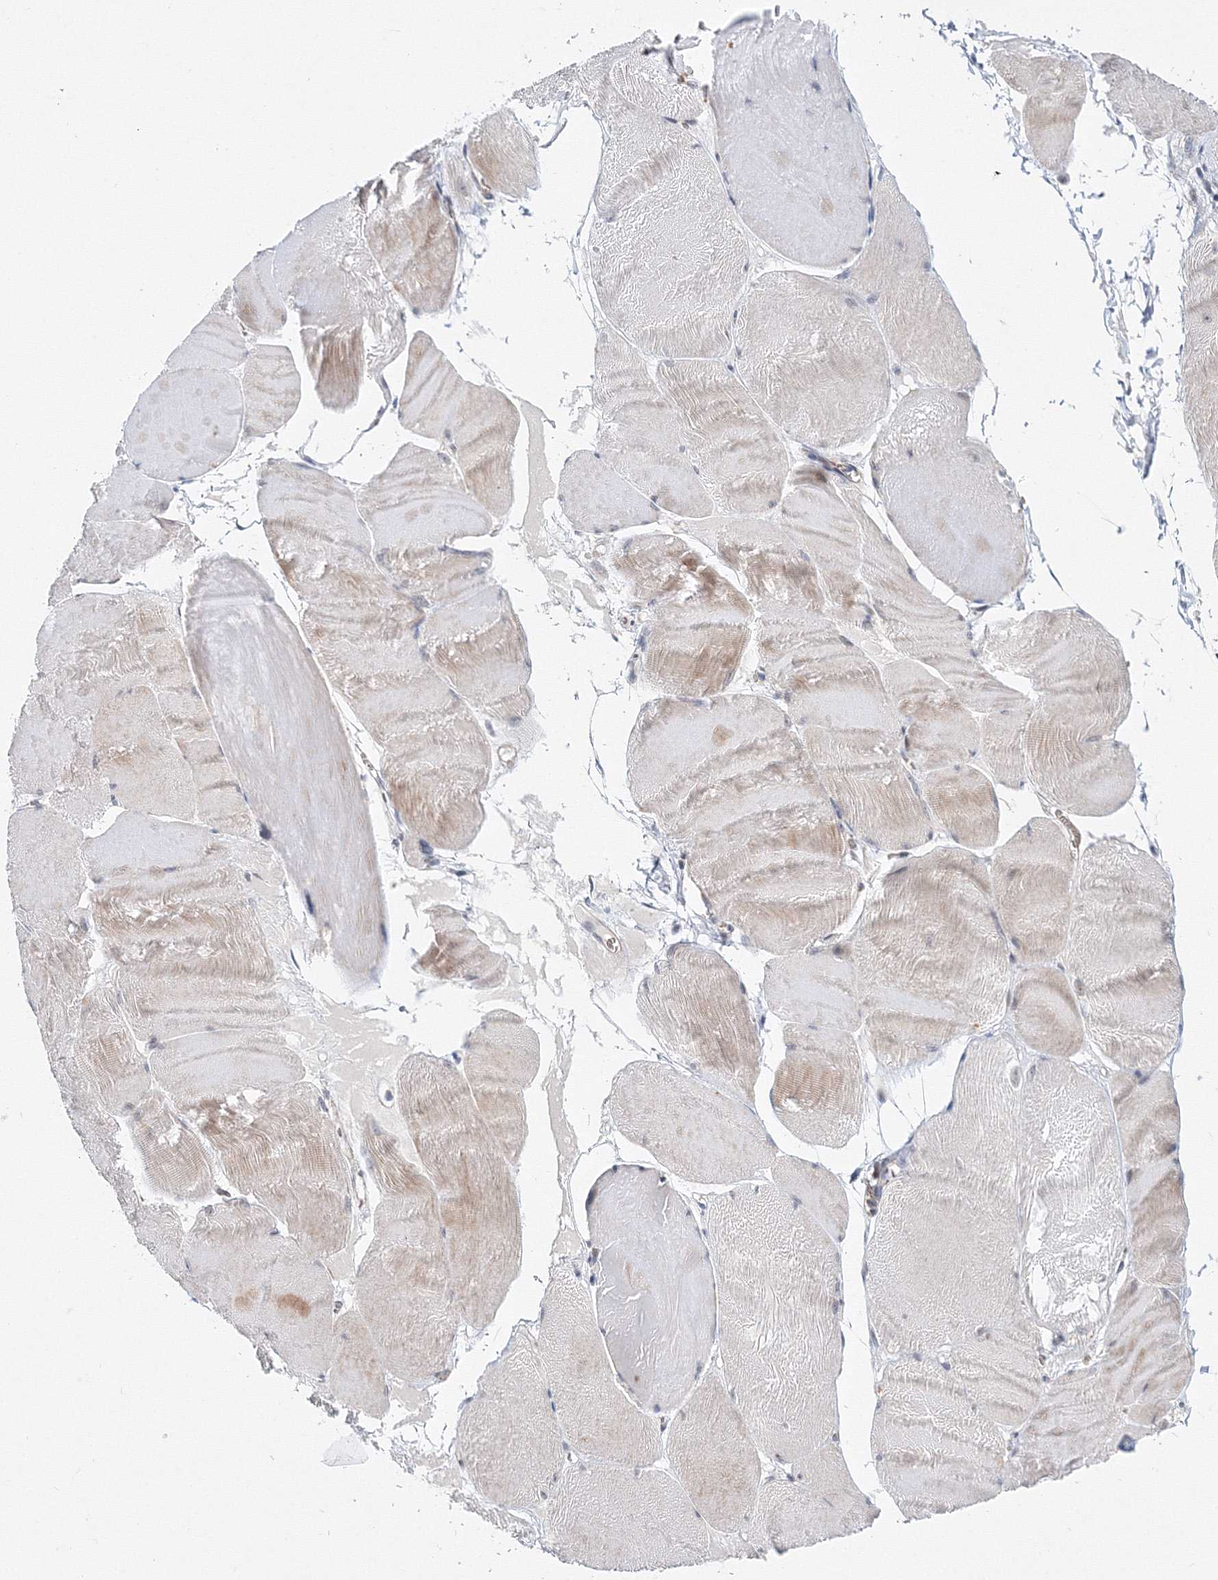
{"staining": {"intensity": "weak", "quantity": "25%-75%", "location": "cytoplasmic/membranous"}, "tissue": "skeletal muscle", "cell_type": "Myocytes", "image_type": "normal", "snomed": [{"axis": "morphology", "description": "Normal tissue, NOS"}, {"axis": "morphology", "description": "Basal cell carcinoma"}, {"axis": "topography", "description": "Skeletal muscle"}], "caption": "This histopathology image demonstrates immunohistochemistry staining of normal human skeletal muscle, with low weak cytoplasmic/membranous expression in approximately 25%-75% of myocytes.", "gene": "C11orf52", "patient": {"sex": "female", "age": 64}}